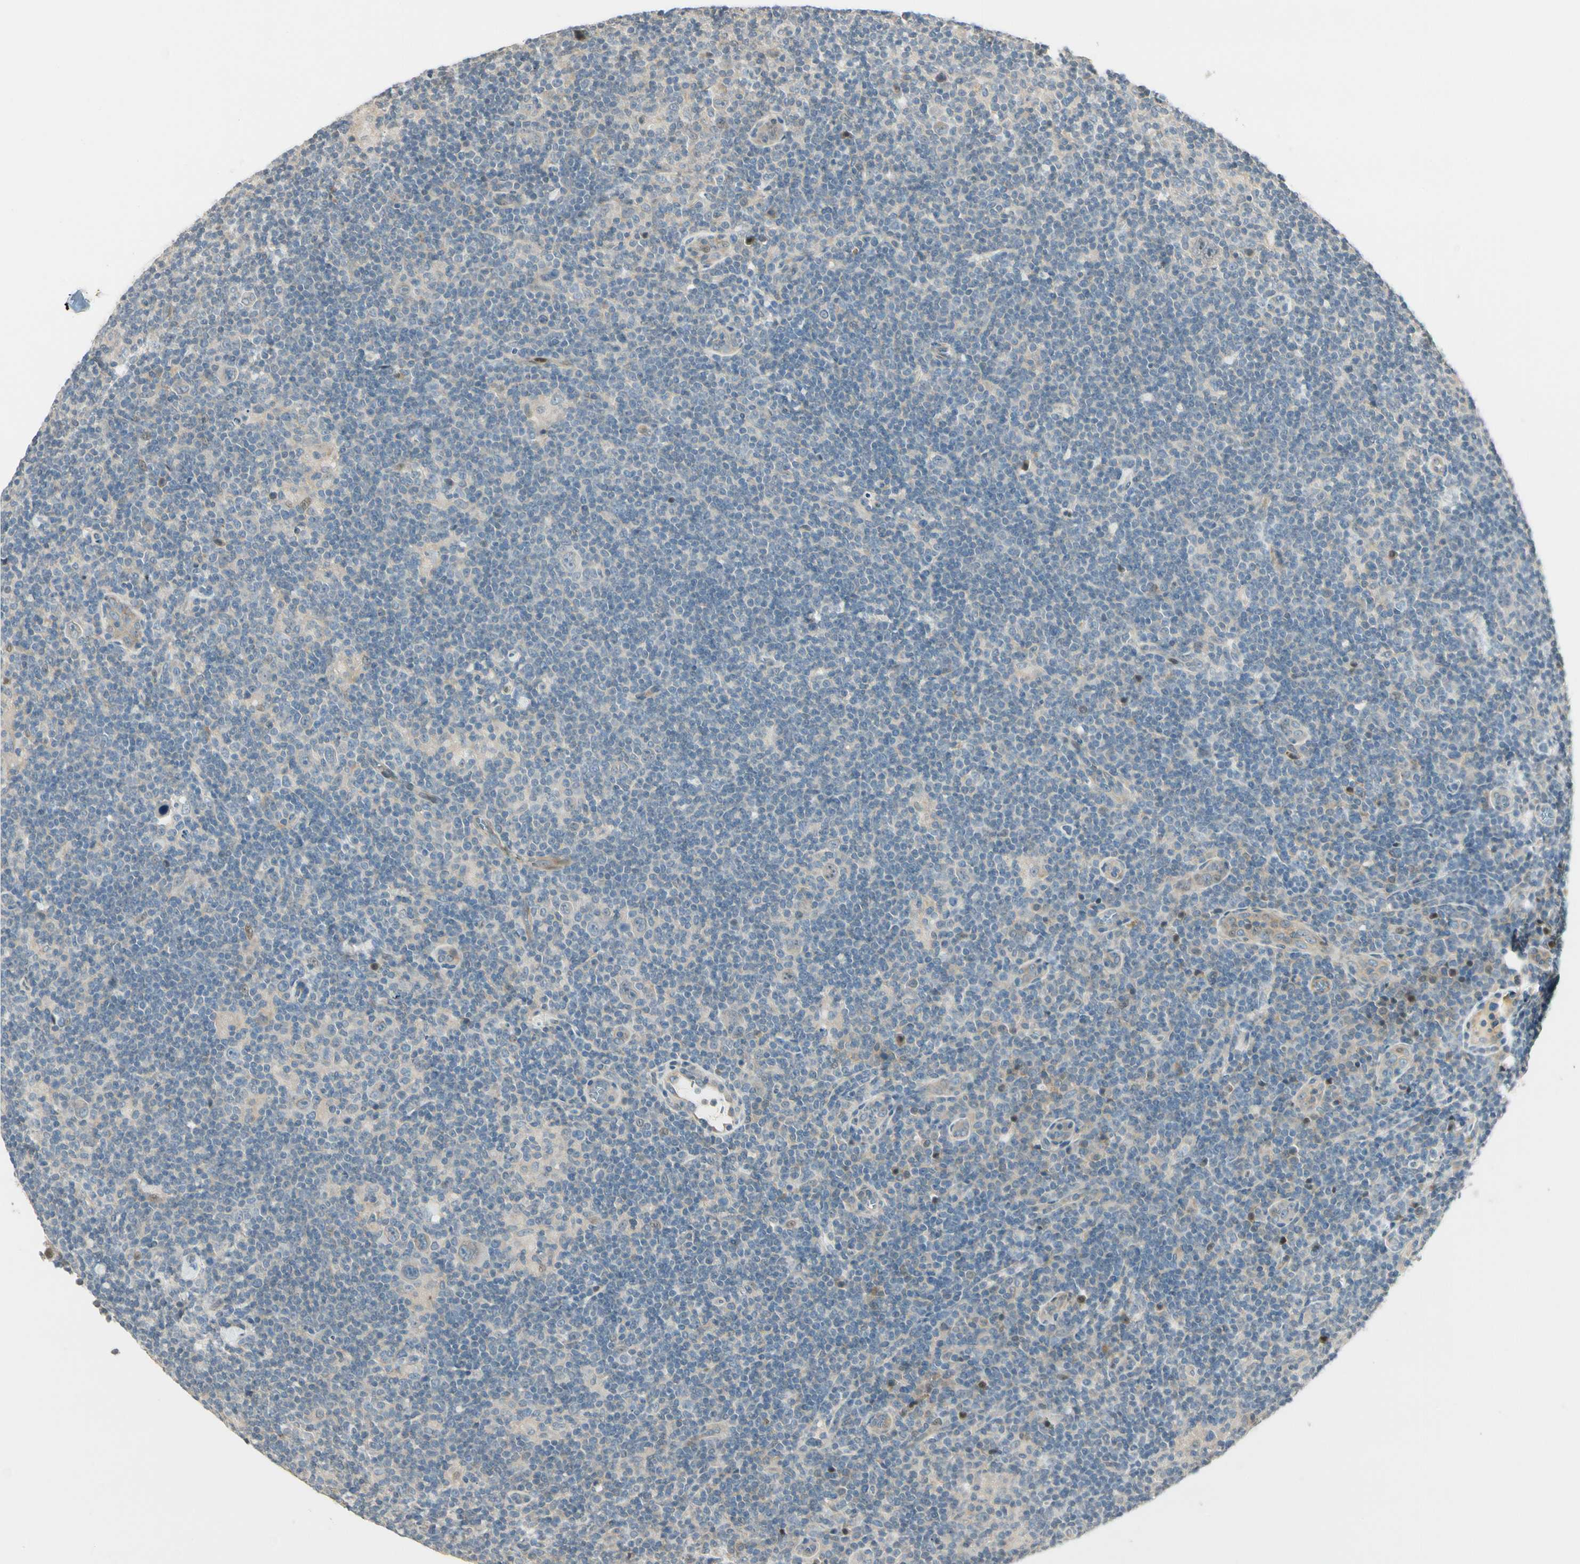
{"staining": {"intensity": "weak", "quantity": "25%-75%", "location": "cytoplasmic/membranous"}, "tissue": "lymphoma", "cell_type": "Tumor cells", "image_type": "cancer", "snomed": [{"axis": "morphology", "description": "Hodgkin's disease, NOS"}, {"axis": "topography", "description": "Lymph node"}], "caption": "This histopathology image exhibits immunohistochemistry (IHC) staining of human lymphoma, with low weak cytoplasmic/membranous staining in about 25%-75% of tumor cells.", "gene": "P3H2", "patient": {"sex": "female", "age": 57}}